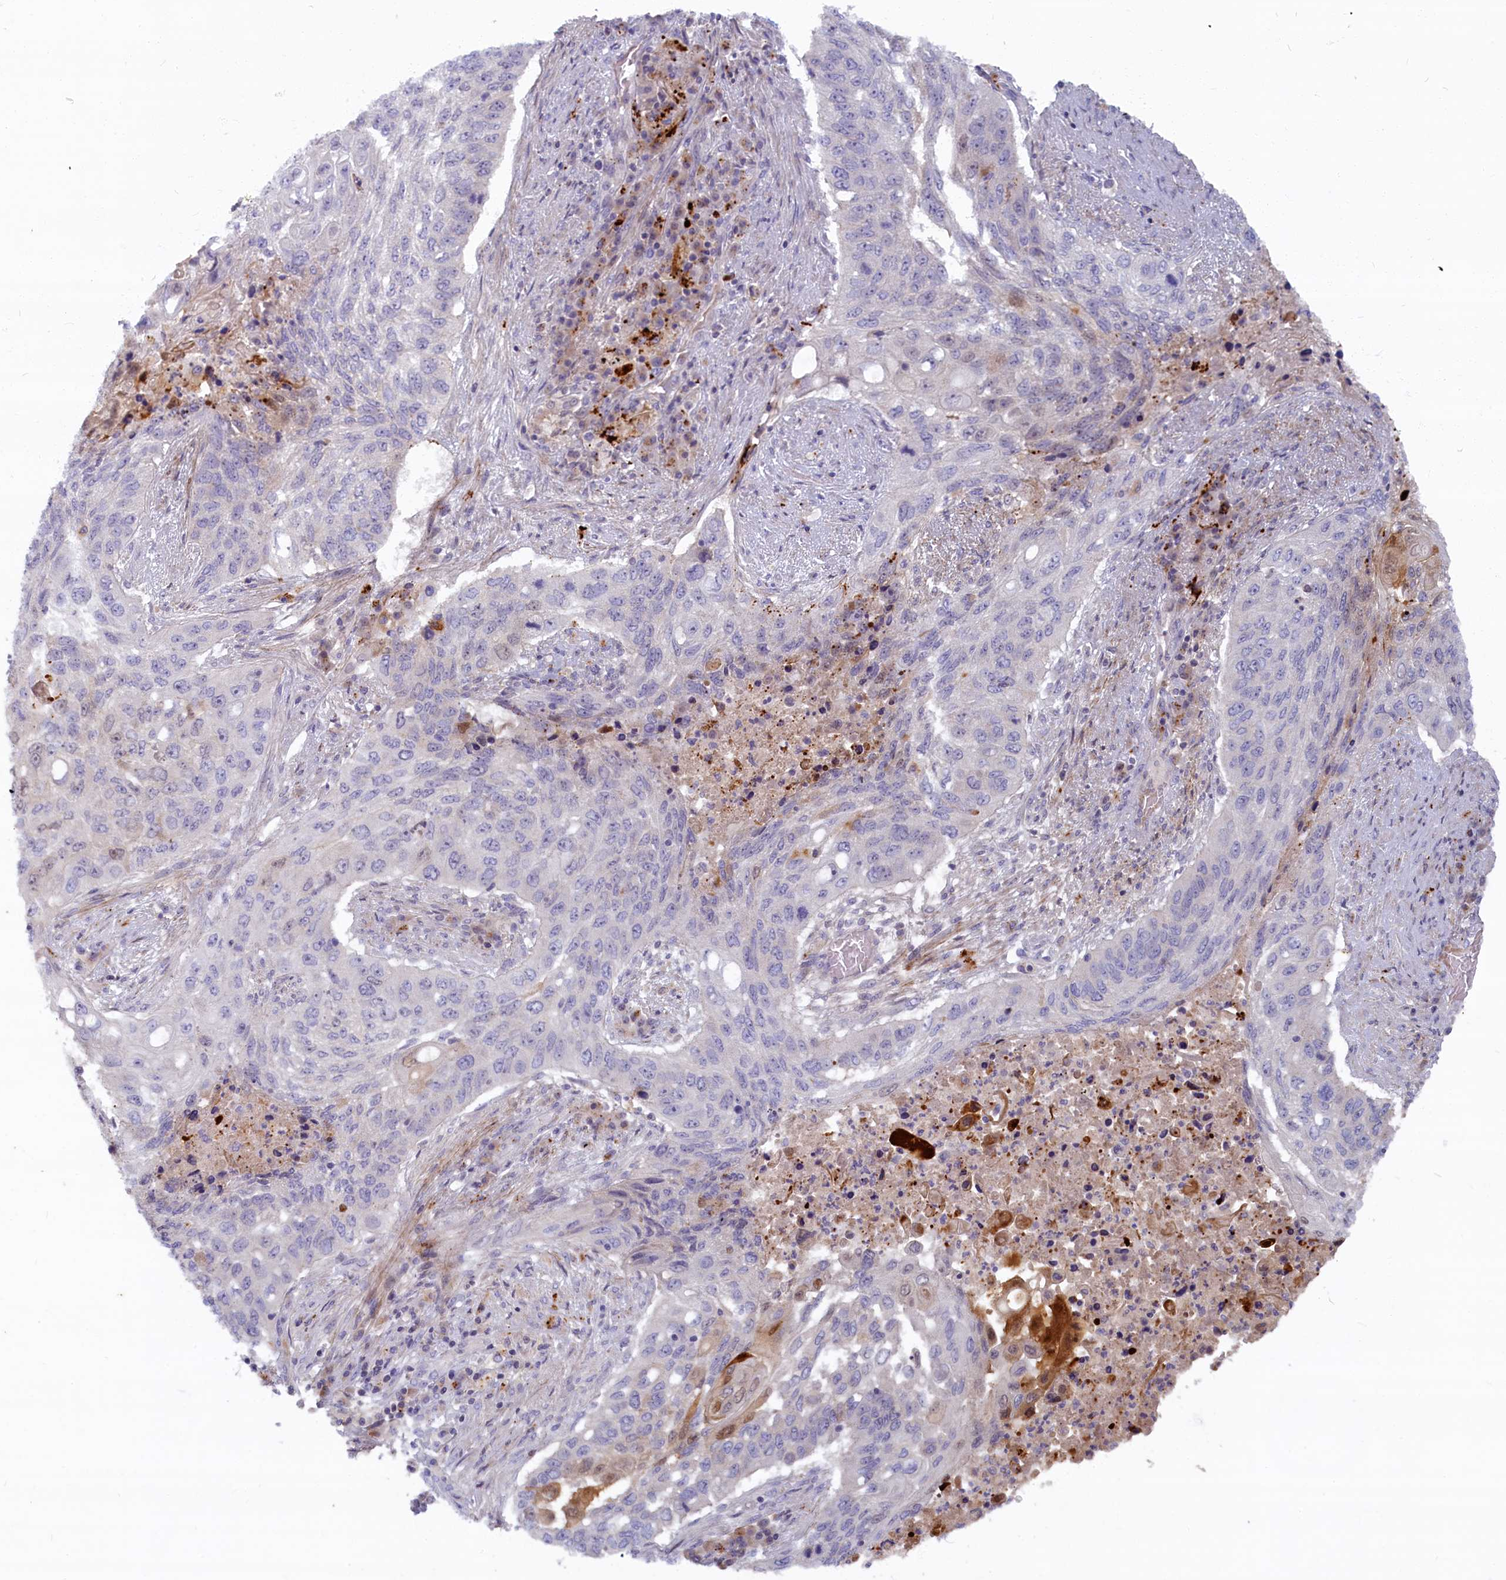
{"staining": {"intensity": "negative", "quantity": "none", "location": "none"}, "tissue": "lung cancer", "cell_type": "Tumor cells", "image_type": "cancer", "snomed": [{"axis": "morphology", "description": "Squamous cell carcinoma, NOS"}, {"axis": "topography", "description": "Lung"}], "caption": "The photomicrograph exhibits no staining of tumor cells in lung cancer (squamous cell carcinoma).", "gene": "FCSK", "patient": {"sex": "female", "age": 63}}